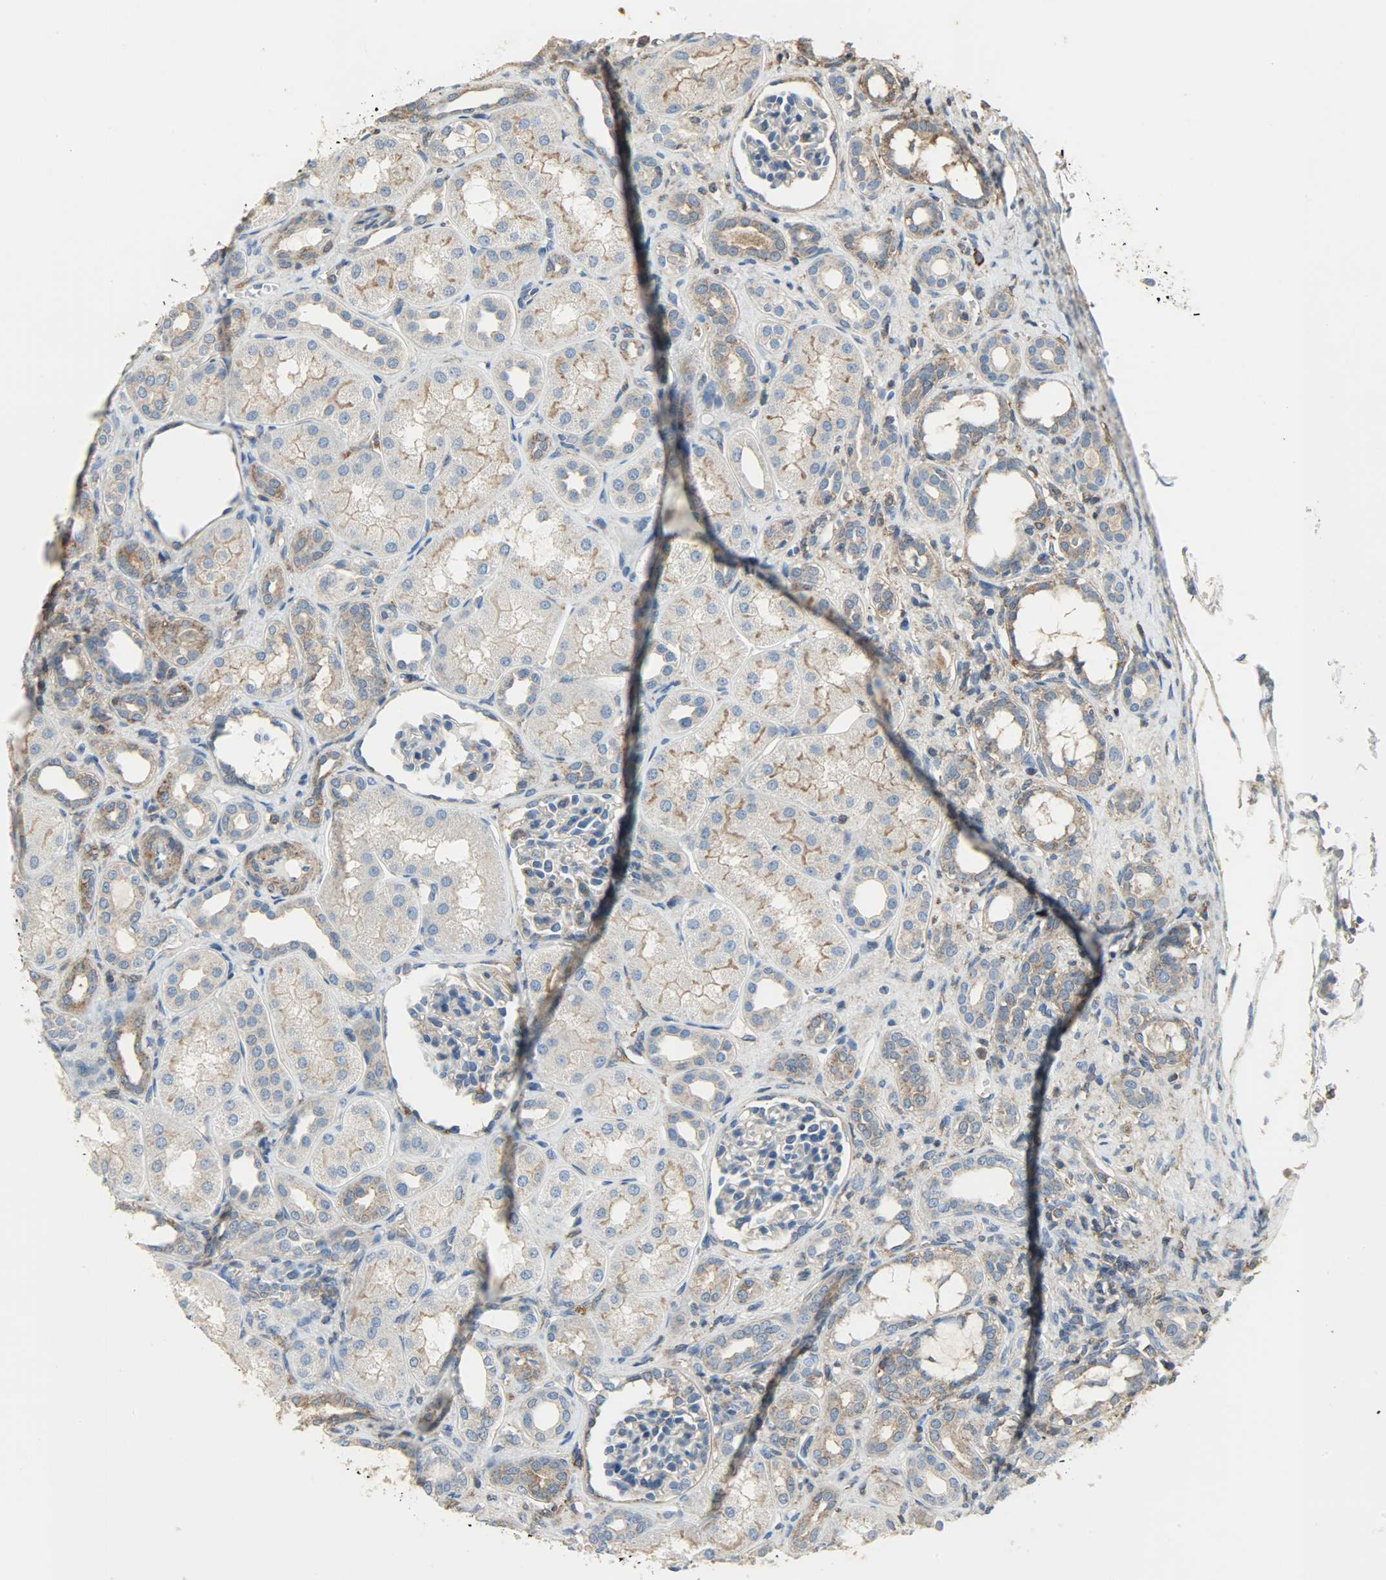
{"staining": {"intensity": "weak", "quantity": "25%-75%", "location": "cytoplasmic/membranous"}, "tissue": "kidney", "cell_type": "Cells in glomeruli", "image_type": "normal", "snomed": [{"axis": "morphology", "description": "Normal tissue, NOS"}, {"axis": "topography", "description": "Kidney"}], "caption": "The photomicrograph displays immunohistochemical staining of unremarkable kidney. There is weak cytoplasmic/membranous staining is identified in approximately 25%-75% of cells in glomeruli.", "gene": "DNAJA4", "patient": {"sex": "male", "age": 7}}